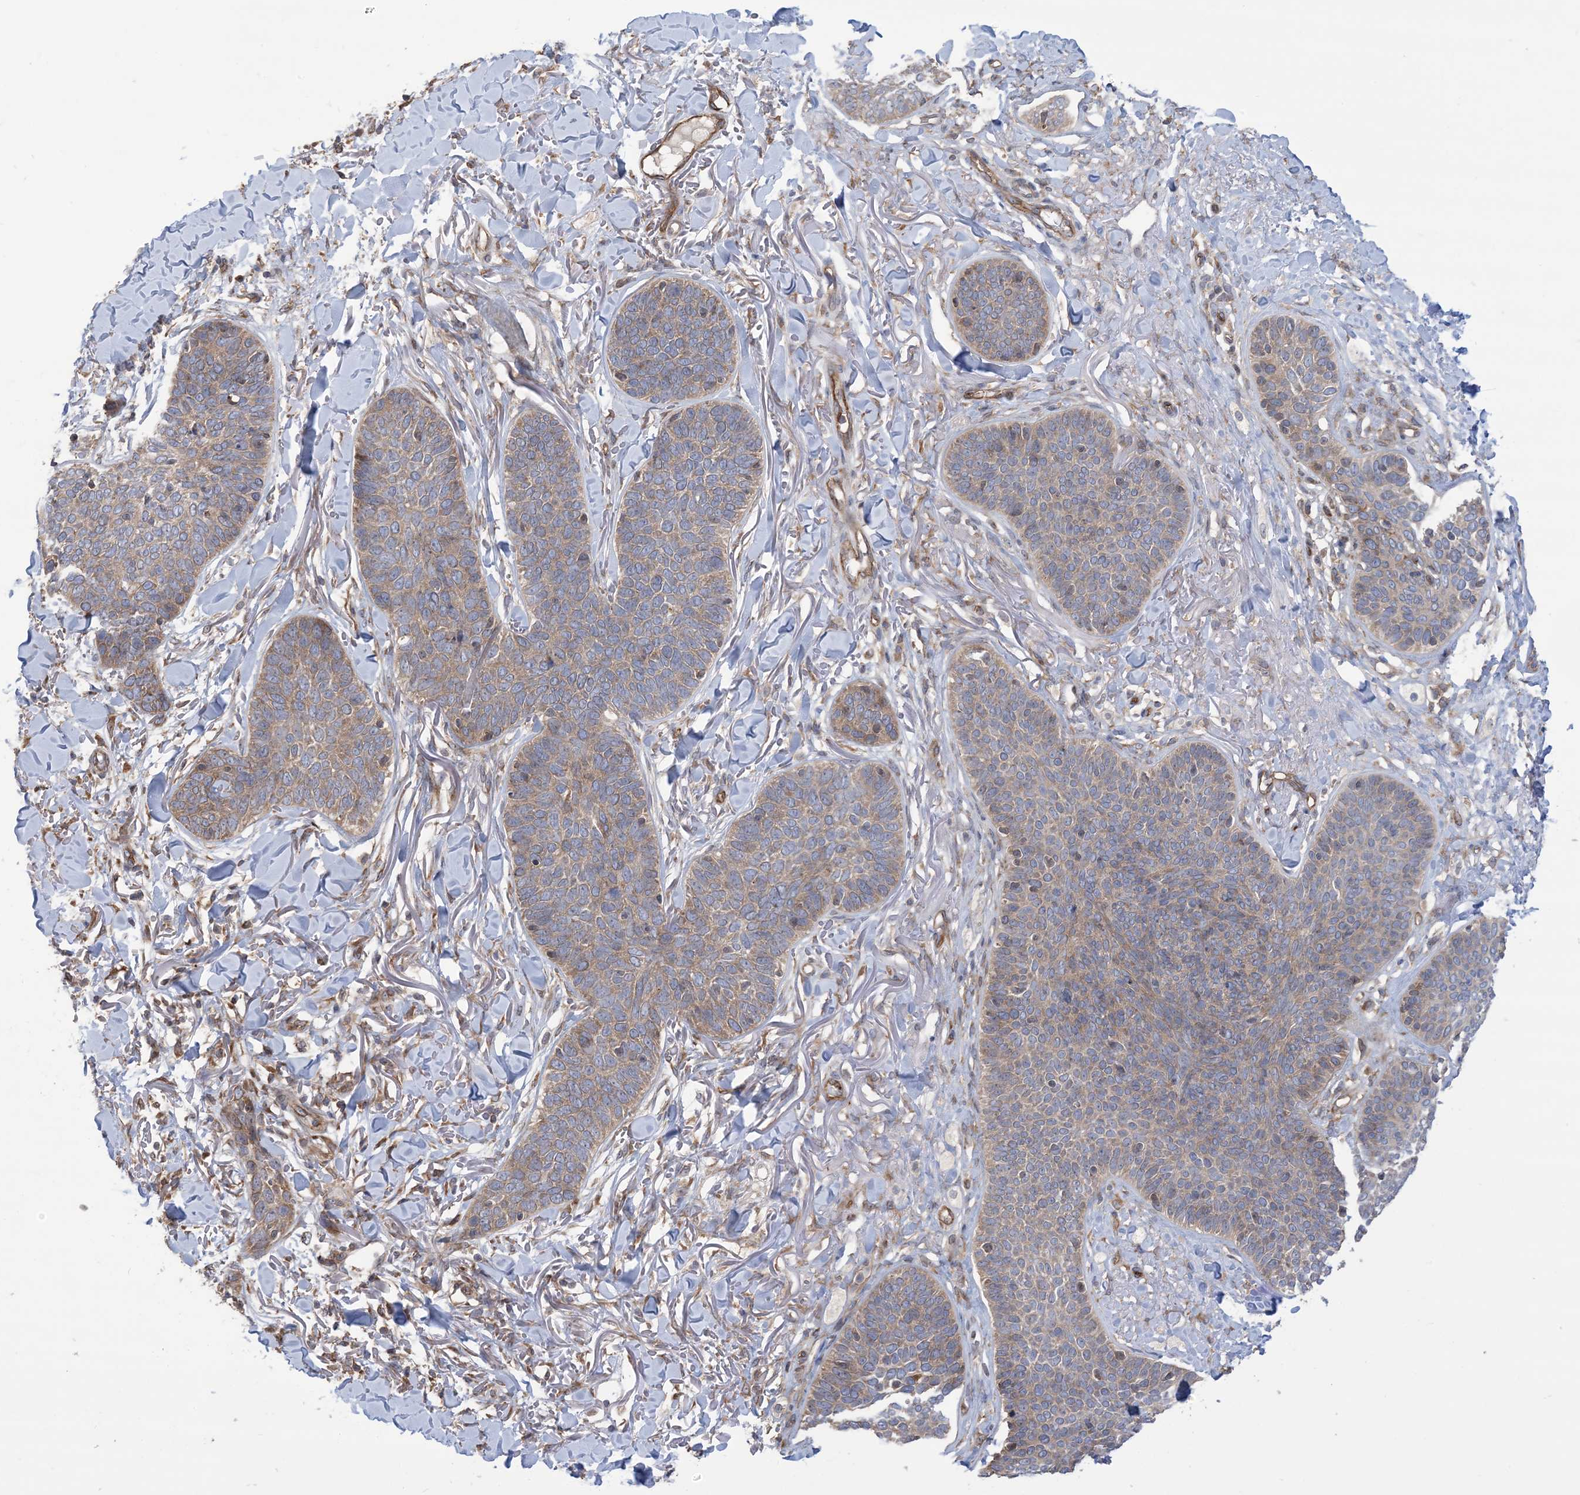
{"staining": {"intensity": "moderate", "quantity": "25%-75%", "location": "cytoplasmic/membranous"}, "tissue": "skin cancer", "cell_type": "Tumor cells", "image_type": "cancer", "snomed": [{"axis": "morphology", "description": "Basal cell carcinoma"}, {"axis": "topography", "description": "Skin"}], "caption": "Immunohistochemistry (IHC) staining of skin cancer, which reveals medium levels of moderate cytoplasmic/membranous expression in approximately 25%-75% of tumor cells indicating moderate cytoplasmic/membranous protein expression. The staining was performed using DAB (brown) for protein detection and nuclei were counterstained in hematoxylin (blue).", "gene": "CLEC16A", "patient": {"sex": "male", "age": 85}}